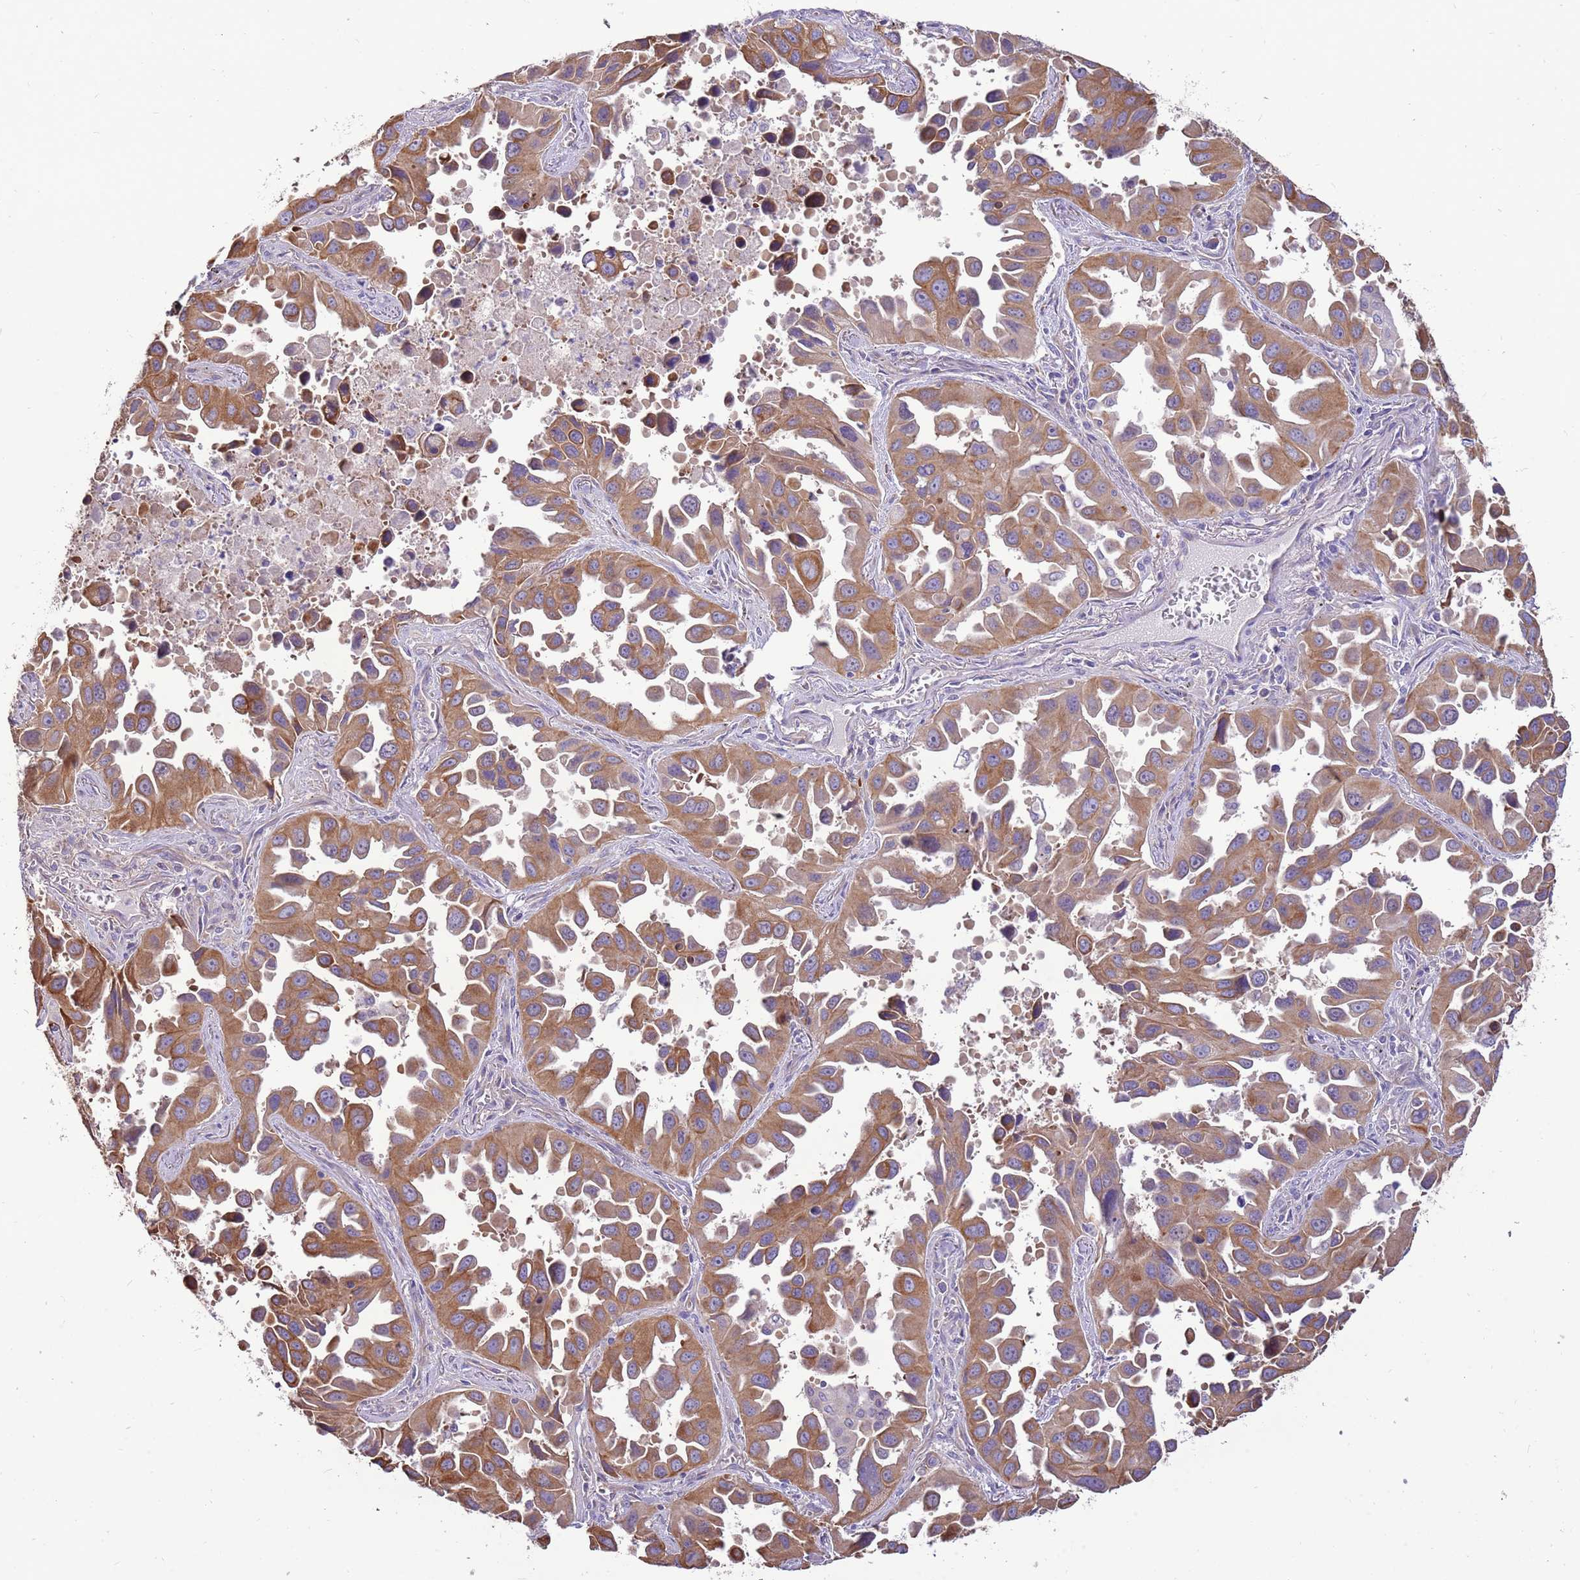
{"staining": {"intensity": "moderate", "quantity": ">75%", "location": "cytoplasmic/membranous"}, "tissue": "lung cancer", "cell_type": "Tumor cells", "image_type": "cancer", "snomed": [{"axis": "morphology", "description": "Adenocarcinoma, NOS"}, {"axis": "topography", "description": "Lung"}], "caption": "This micrograph displays adenocarcinoma (lung) stained with IHC to label a protein in brown. The cytoplasmic/membranous of tumor cells show moderate positivity for the protein. Nuclei are counter-stained blue.", "gene": "WASHC4", "patient": {"sex": "male", "age": 66}}